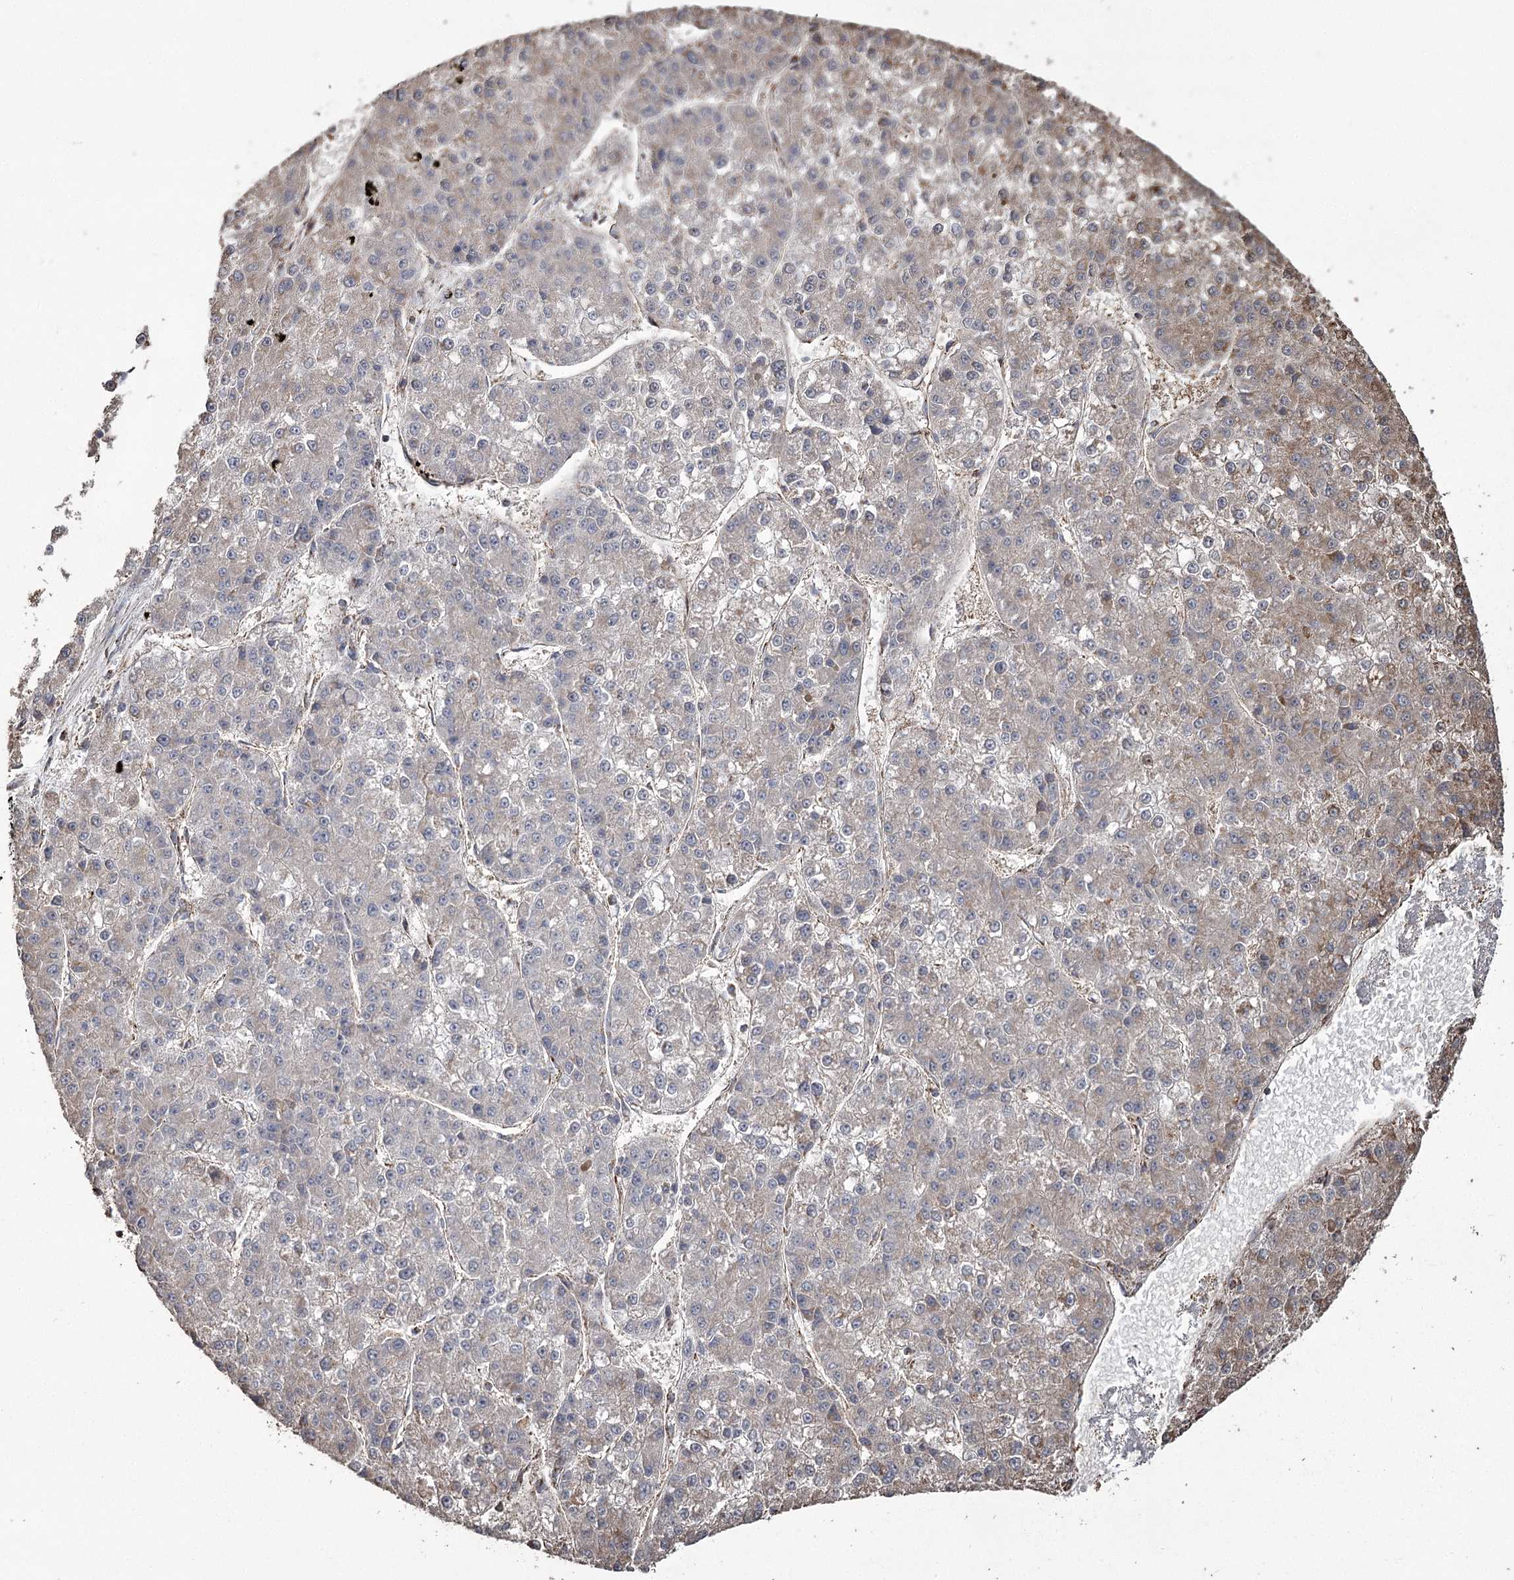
{"staining": {"intensity": "moderate", "quantity": "<25%", "location": "cytoplasmic/membranous"}, "tissue": "liver cancer", "cell_type": "Tumor cells", "image_type": "cancer", "snomed": [{"axis": "morphology", "description": "Carcinoma, Hepatocellular, NOS"}, {"axis": "topography", "description": "Liver"}], "caption": "Immunohistochemical staining of hepatocellular carcinoma (liver) exhibits moderate cytoplasmic/membranous protein positivity in approximately <25% of tumor cells. Nuclei are stained in blue.", "gene": "RANBP3L", "patient": {"sex": "female", "age": 73}}